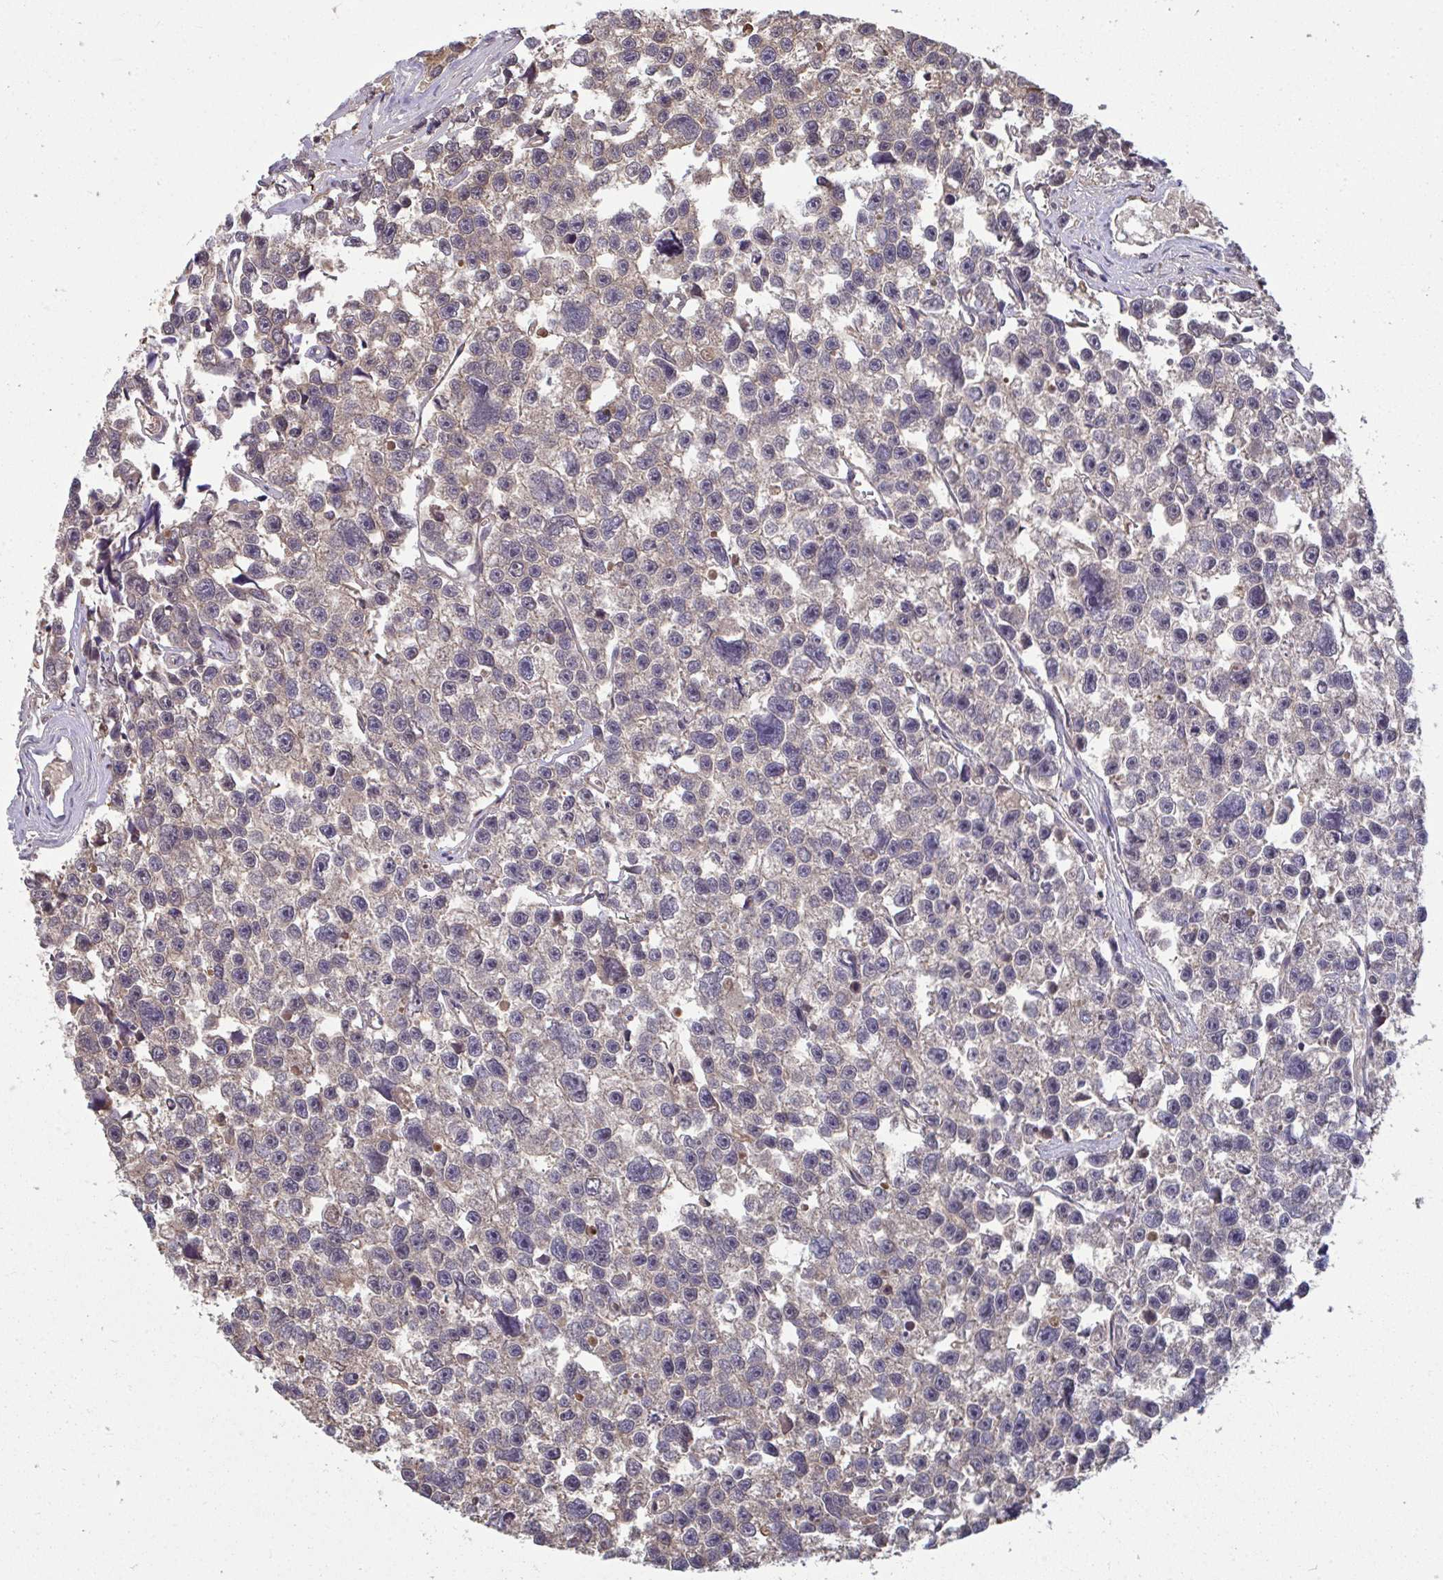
{"staining": {"intensity": "weak", "quantity": "25%-75%", "location": "cytoplasmic/membranous"}, "tissue": "testis cancer", "cell_type": "Tumor cells", "image_type": "cancer", "snomed": [{"axis": "morphology", "description": "Seminoma, NOS"}, {"axis": "topography", "description": "Testis"}], "caption": "Testis cancer stained for a protein shows weak cytoplasmic/membranous positivity in tumor cells. The protein is shown in brown color, while the nuclei are stained blue.", "gene": "TTC9C", "patient": {"sex": "male", "age": 26}}